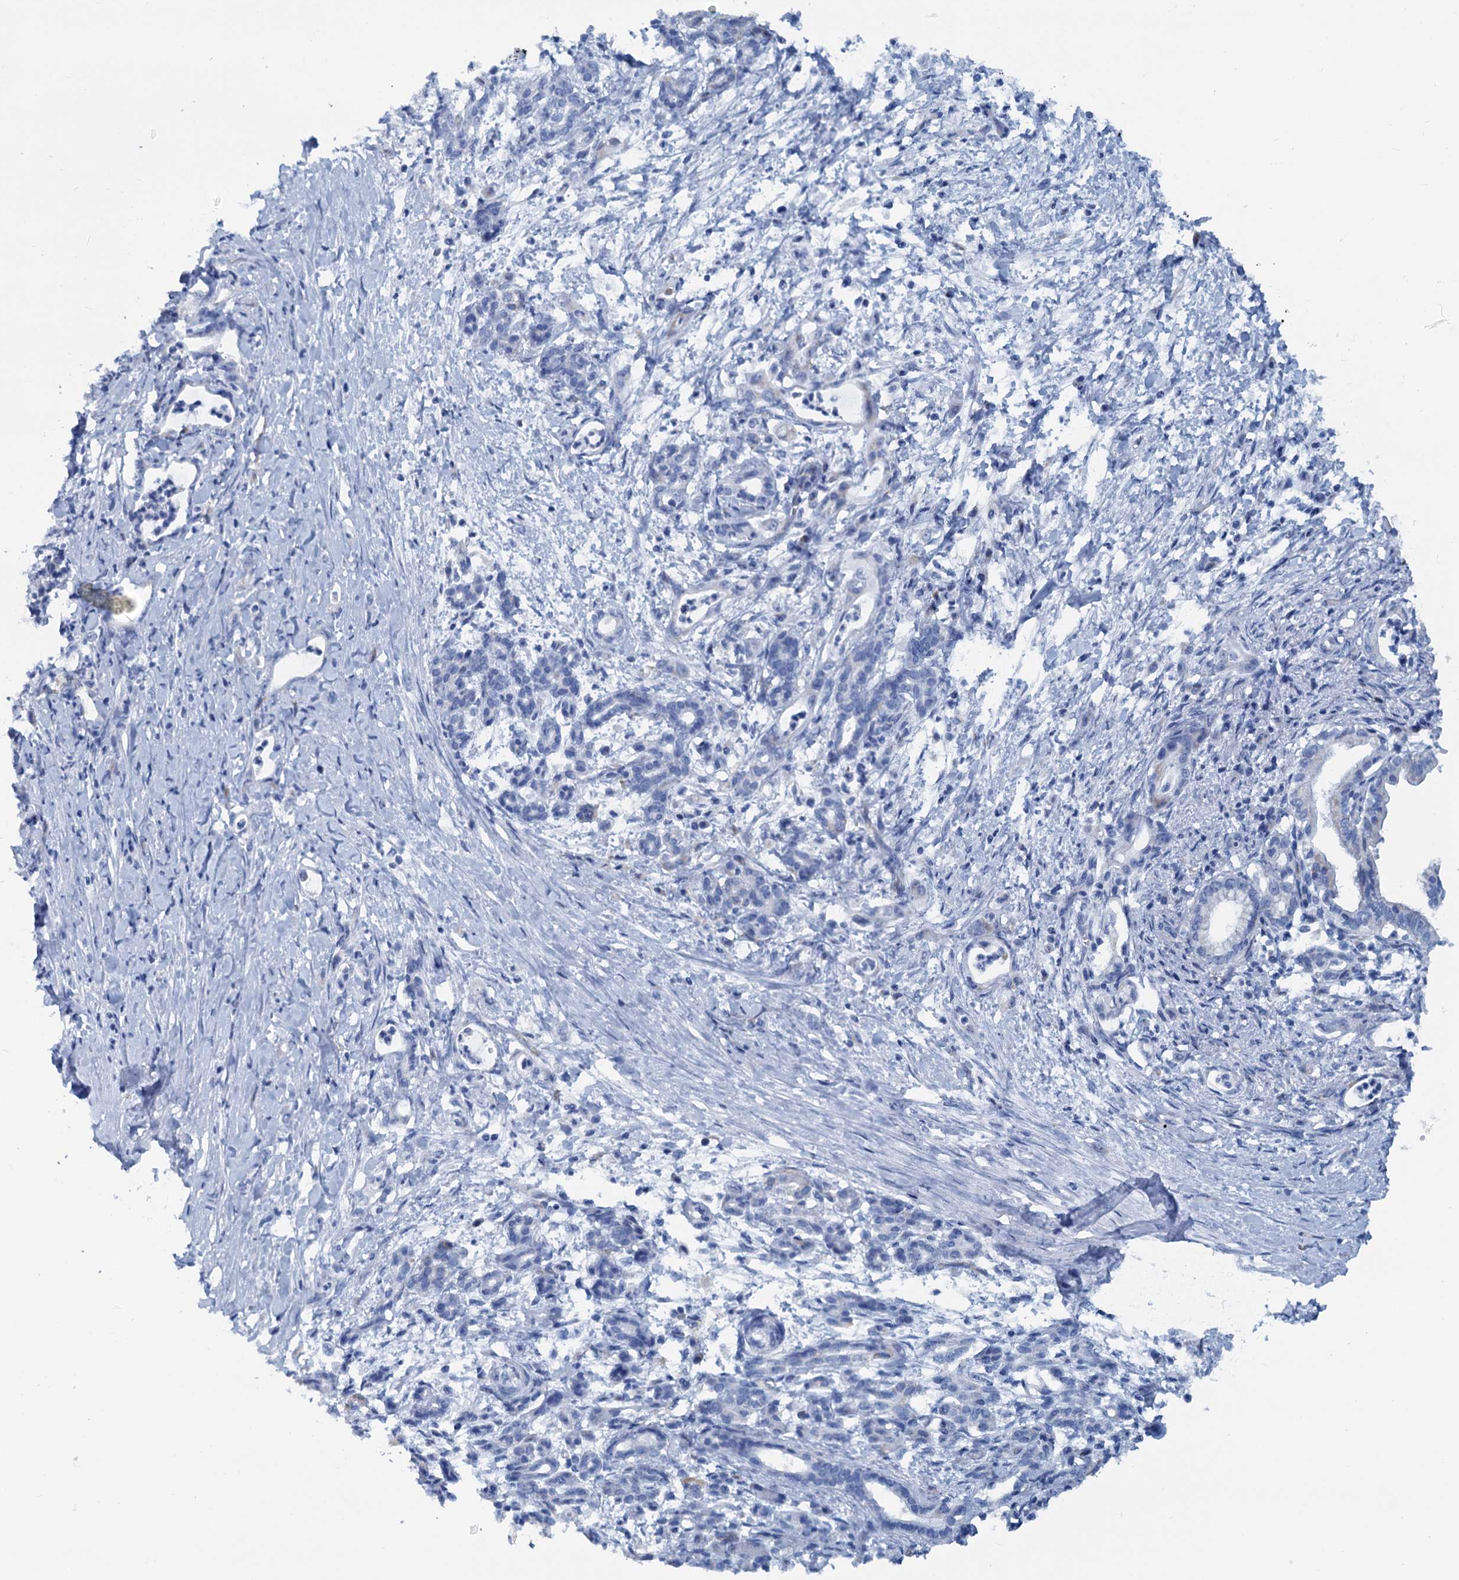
{"staining": {"intensity": "negative", "quantity": "none", "location": "none"}, "tissue": "pancreatic cancer", "cell_type": "Tumor cells", "image_type": "cancer", "snomed": [{"axis": "morphology", "description": "Adenocarcinoma, NOS"}, {"axis": "topography", "description": "Pancreas"}], "caption": "Tumor cells are negative for brown protein staining in pancreatic adenocarcinoma.", "gene": "SLC1A3", "patient": {"sex": "female", "age": 55}}